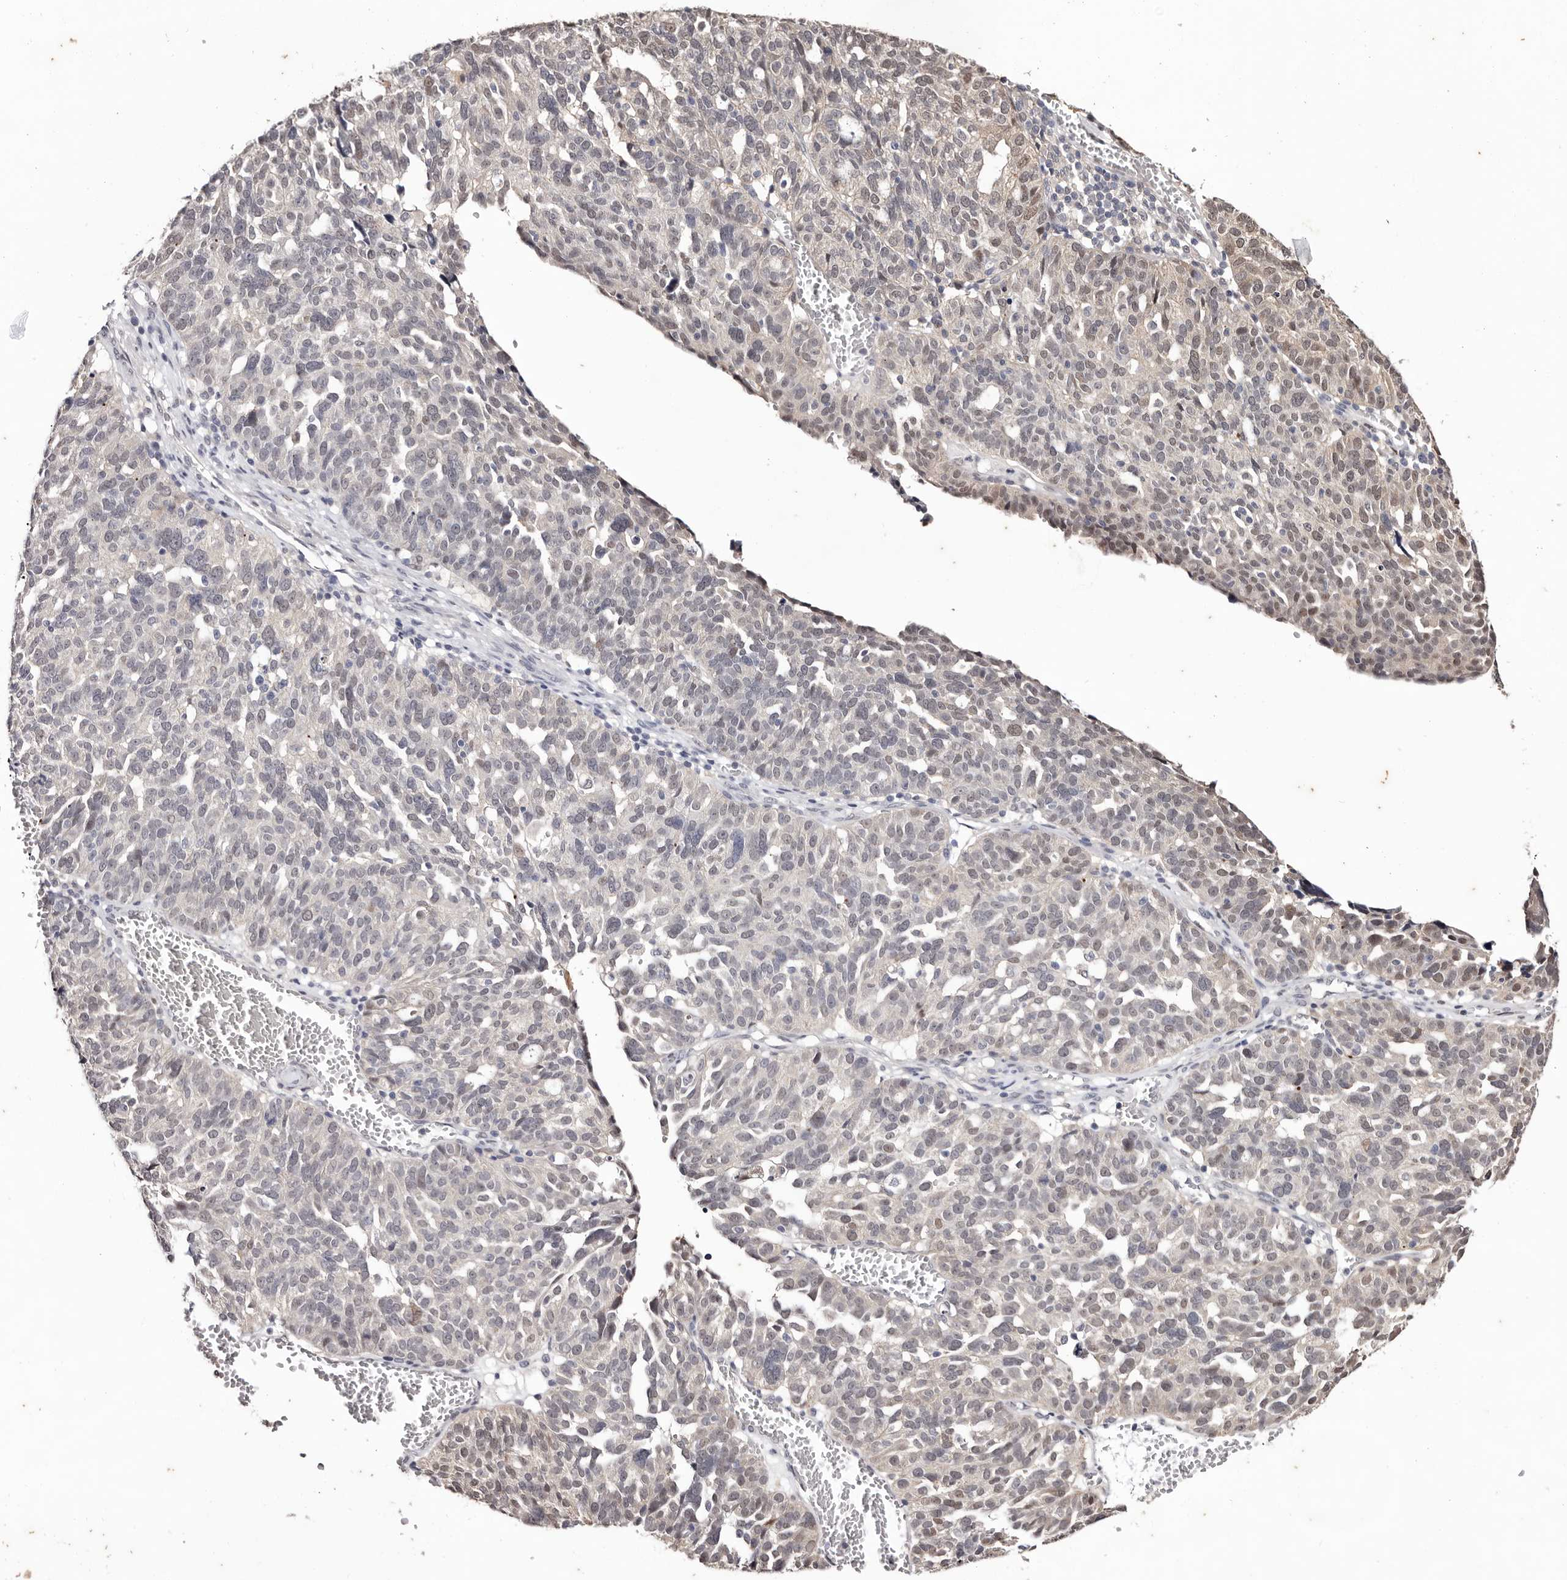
{"staining": {"intensity": "weak", "quantity": "<25%", "location": "nuclear"}, "tissue": "ovarian cancer", "cell_type": "Tumor cells", "image_type": "cancer", "snomed": [{"axis": "morphology", "description": "Cystadenocarcinoma, serous, NOS"}, {"axis": "topography", "description": "Ovary"}], "caption": "This is an IHC histopathology image of serous cystadenocarcinoma (ovarian). There is no positivity in tumor cells.", "gene": "TYW3", "patient": {"sex": "female", "age": 59}}